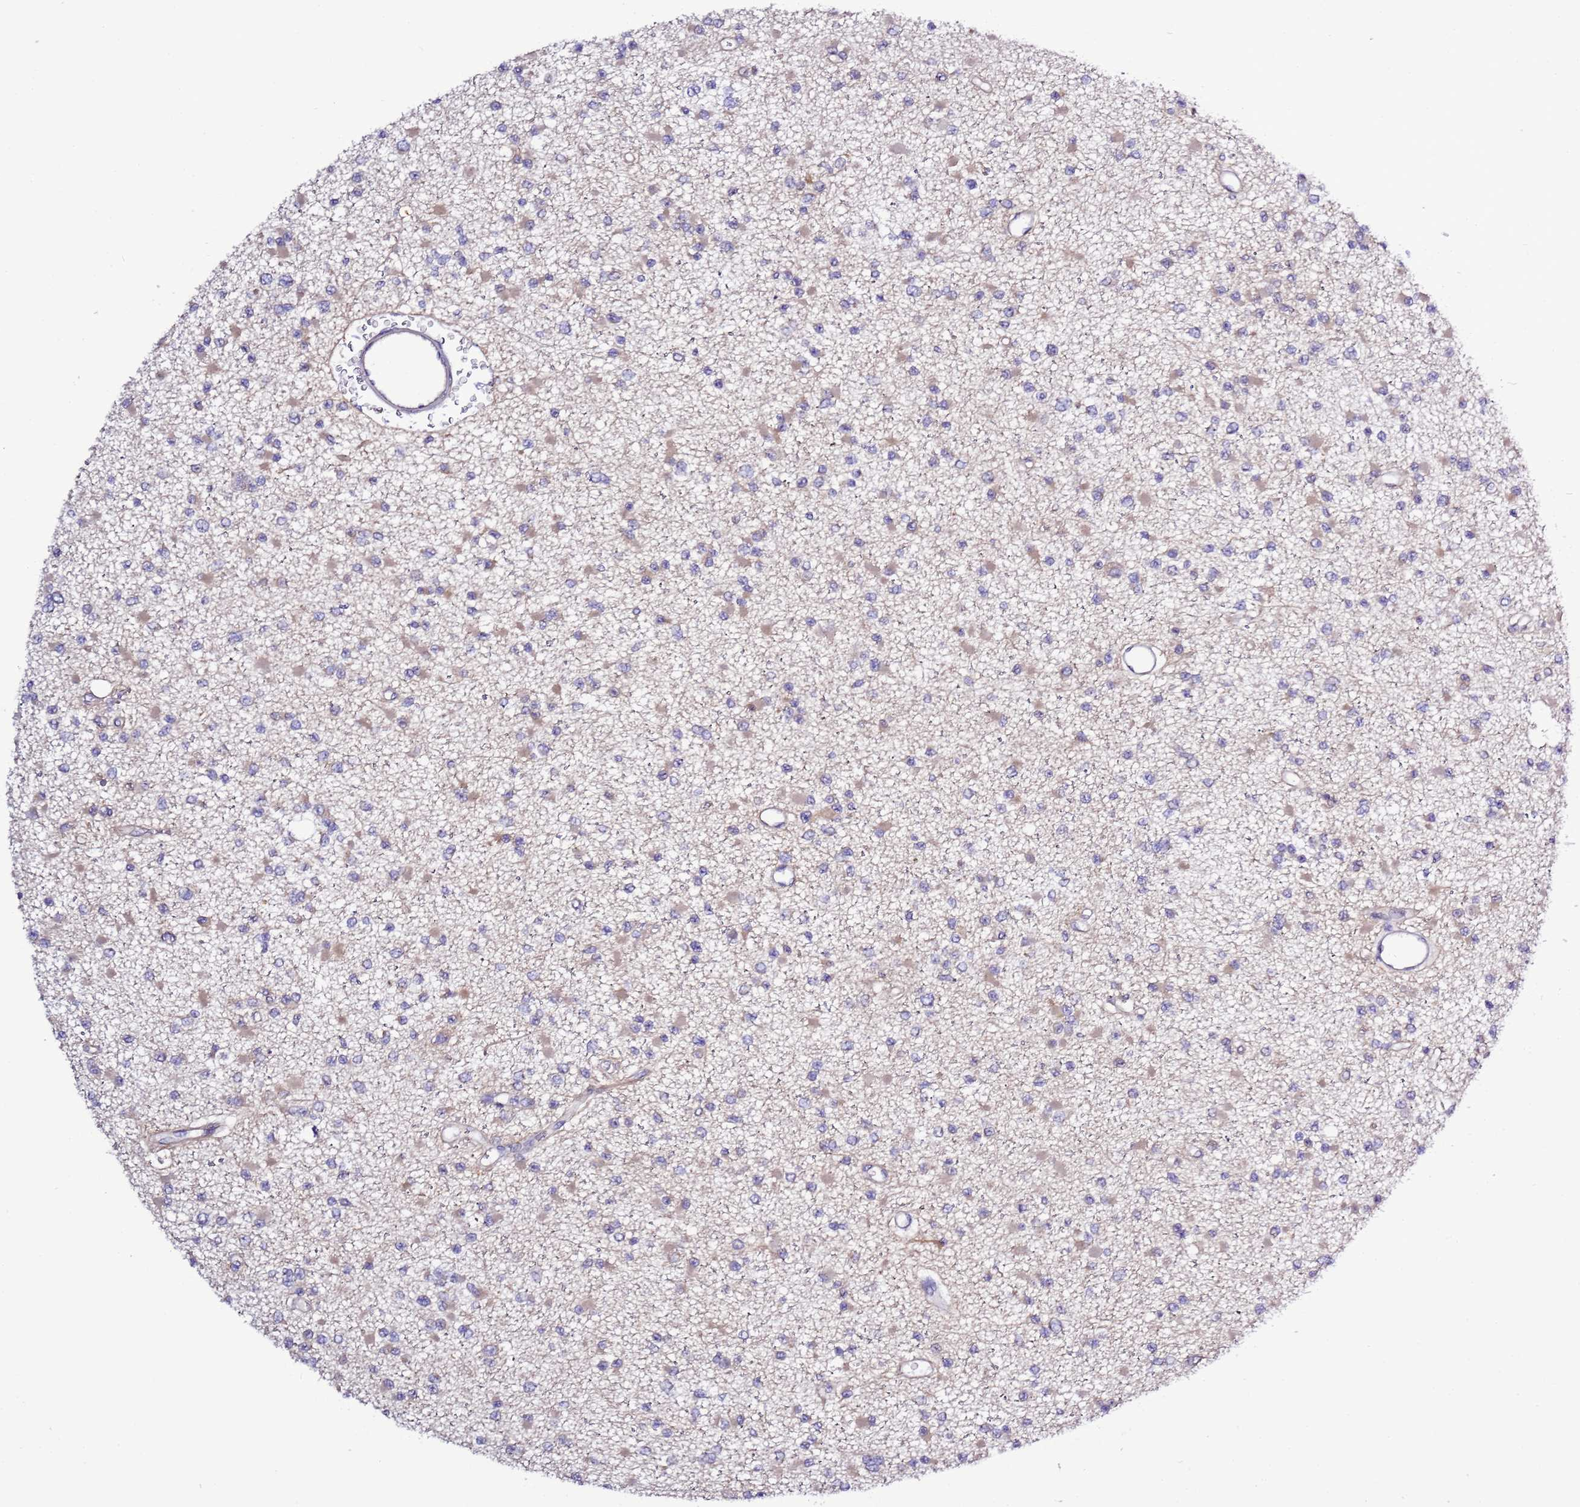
{"staining": {"intensity": "negative", "quantity": "none", "location": "none"}, "tissue": "glioma", "cell_type": "Tumor cells", "image_type": "cancer", "snomed": [{"axis": "morphology", "description": "Glioma, malignant, Low grade"}, {"axis": "topography", "description": "Brain"}], "caption": "High magnification brightfield microscopy of glioma stained with DAB (brown) and counterstained with hematoxylin (blue): tumor cells show no significant positivity. (DAB immunohistochemistry with hematoxylin counter stain).", "gene": "SPCS1", "patient": {"sex": "female", "age": 22}}